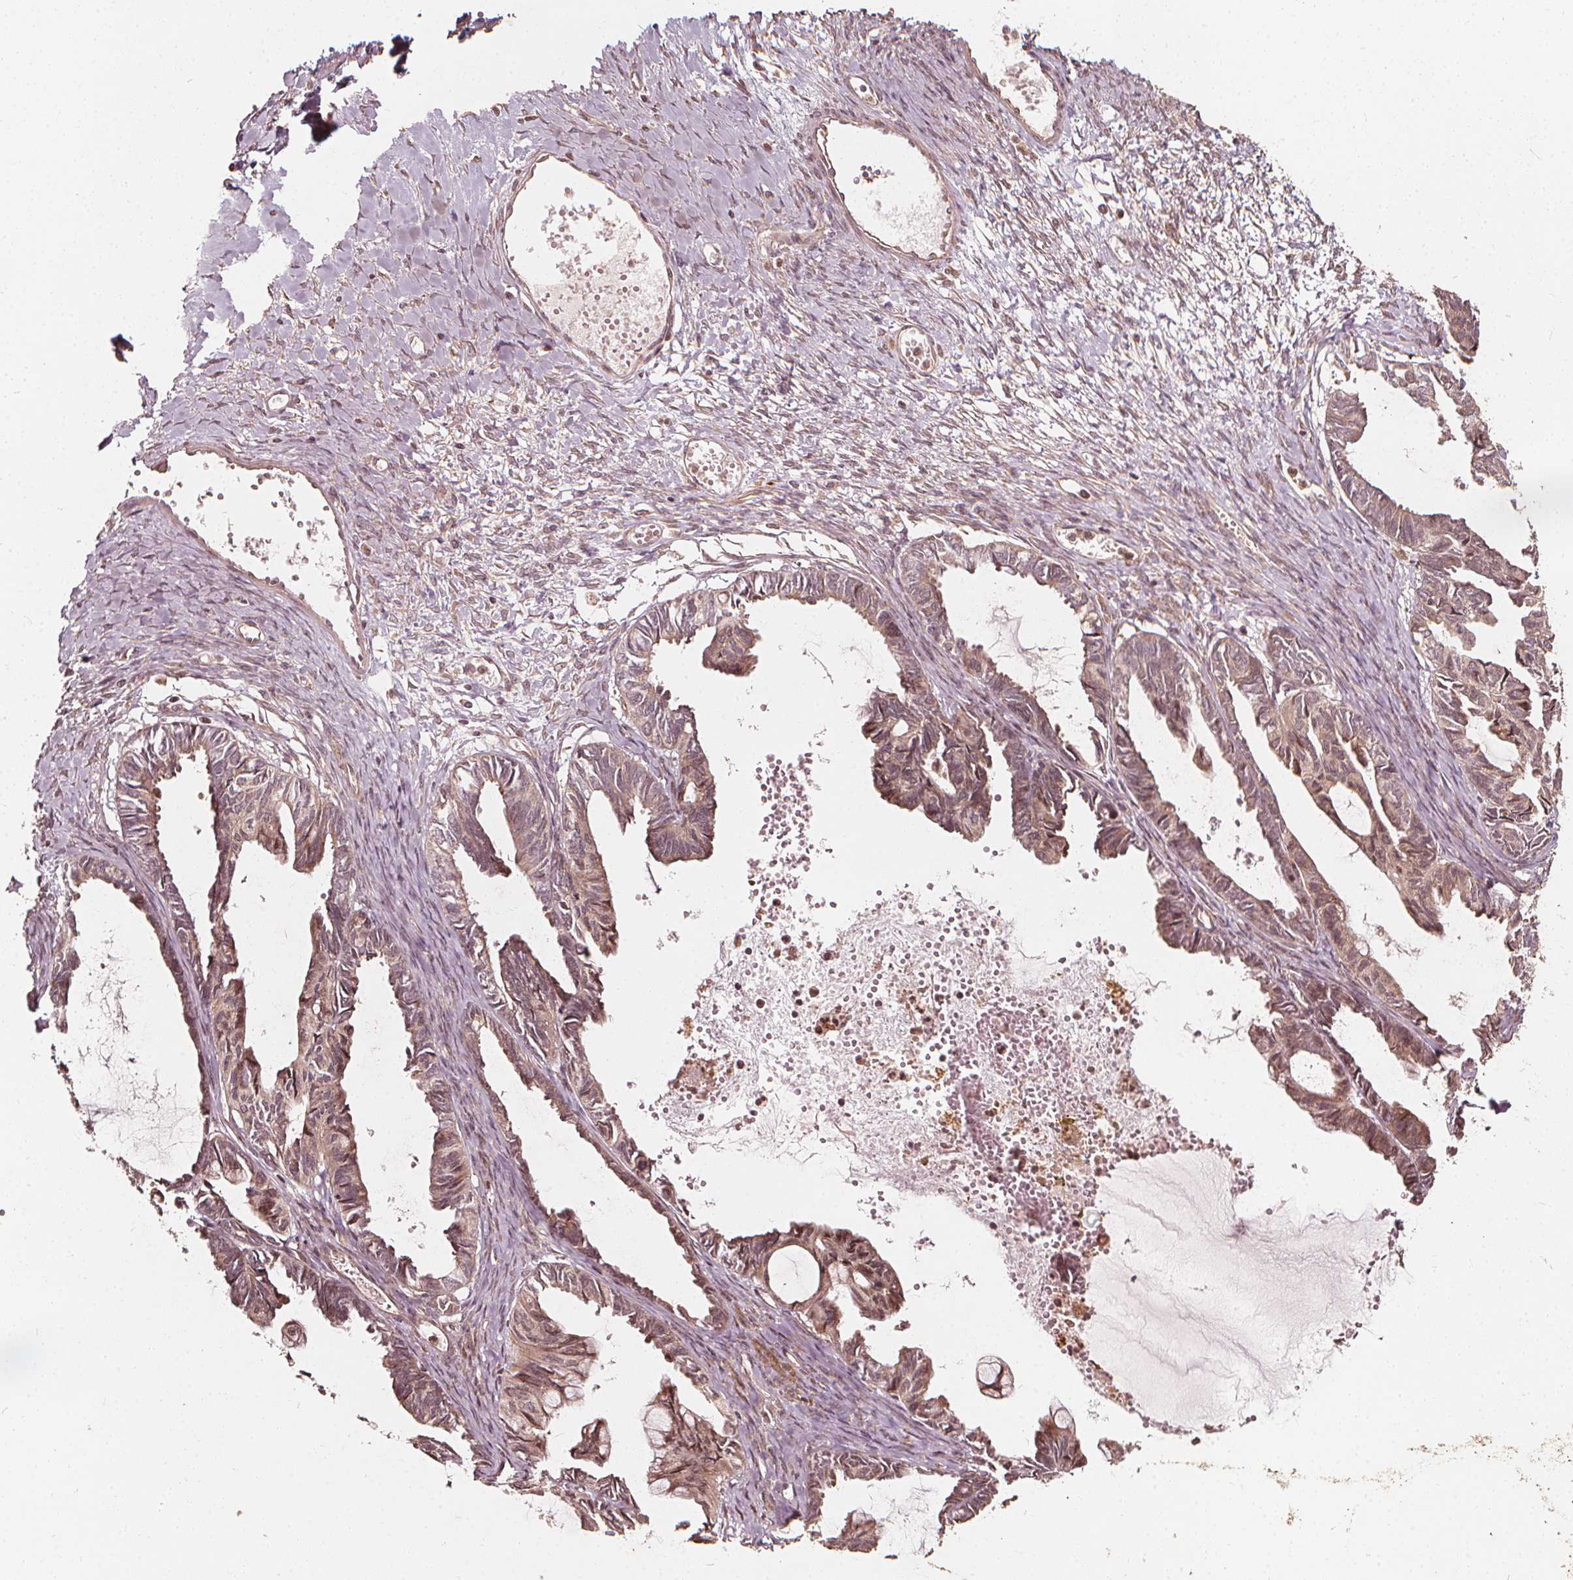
{"staining": {"intensity": "weak", "quantity": ">75%", "location": "cytoplasmic/membranous"}, "tissue": "ovarian cancer", "cell_type": "Tumor cells", "image_type": "cancer", "snomed": [{"axis": "morphology", "description": "Cystadenocarcinoma, mucinous, NOS"}, {"axis": "topography", "description": "Ovary"}], "caption": "The image reveals immunohistochemical staining of ovarian cancer (mucinous cystadenocarcinoma). There is weak cytoplasmic/membranous staining is identified in approximately >75% of tumor cells.", "gene": "NPC1", "patient": {"sex": "female", "age": 61}}